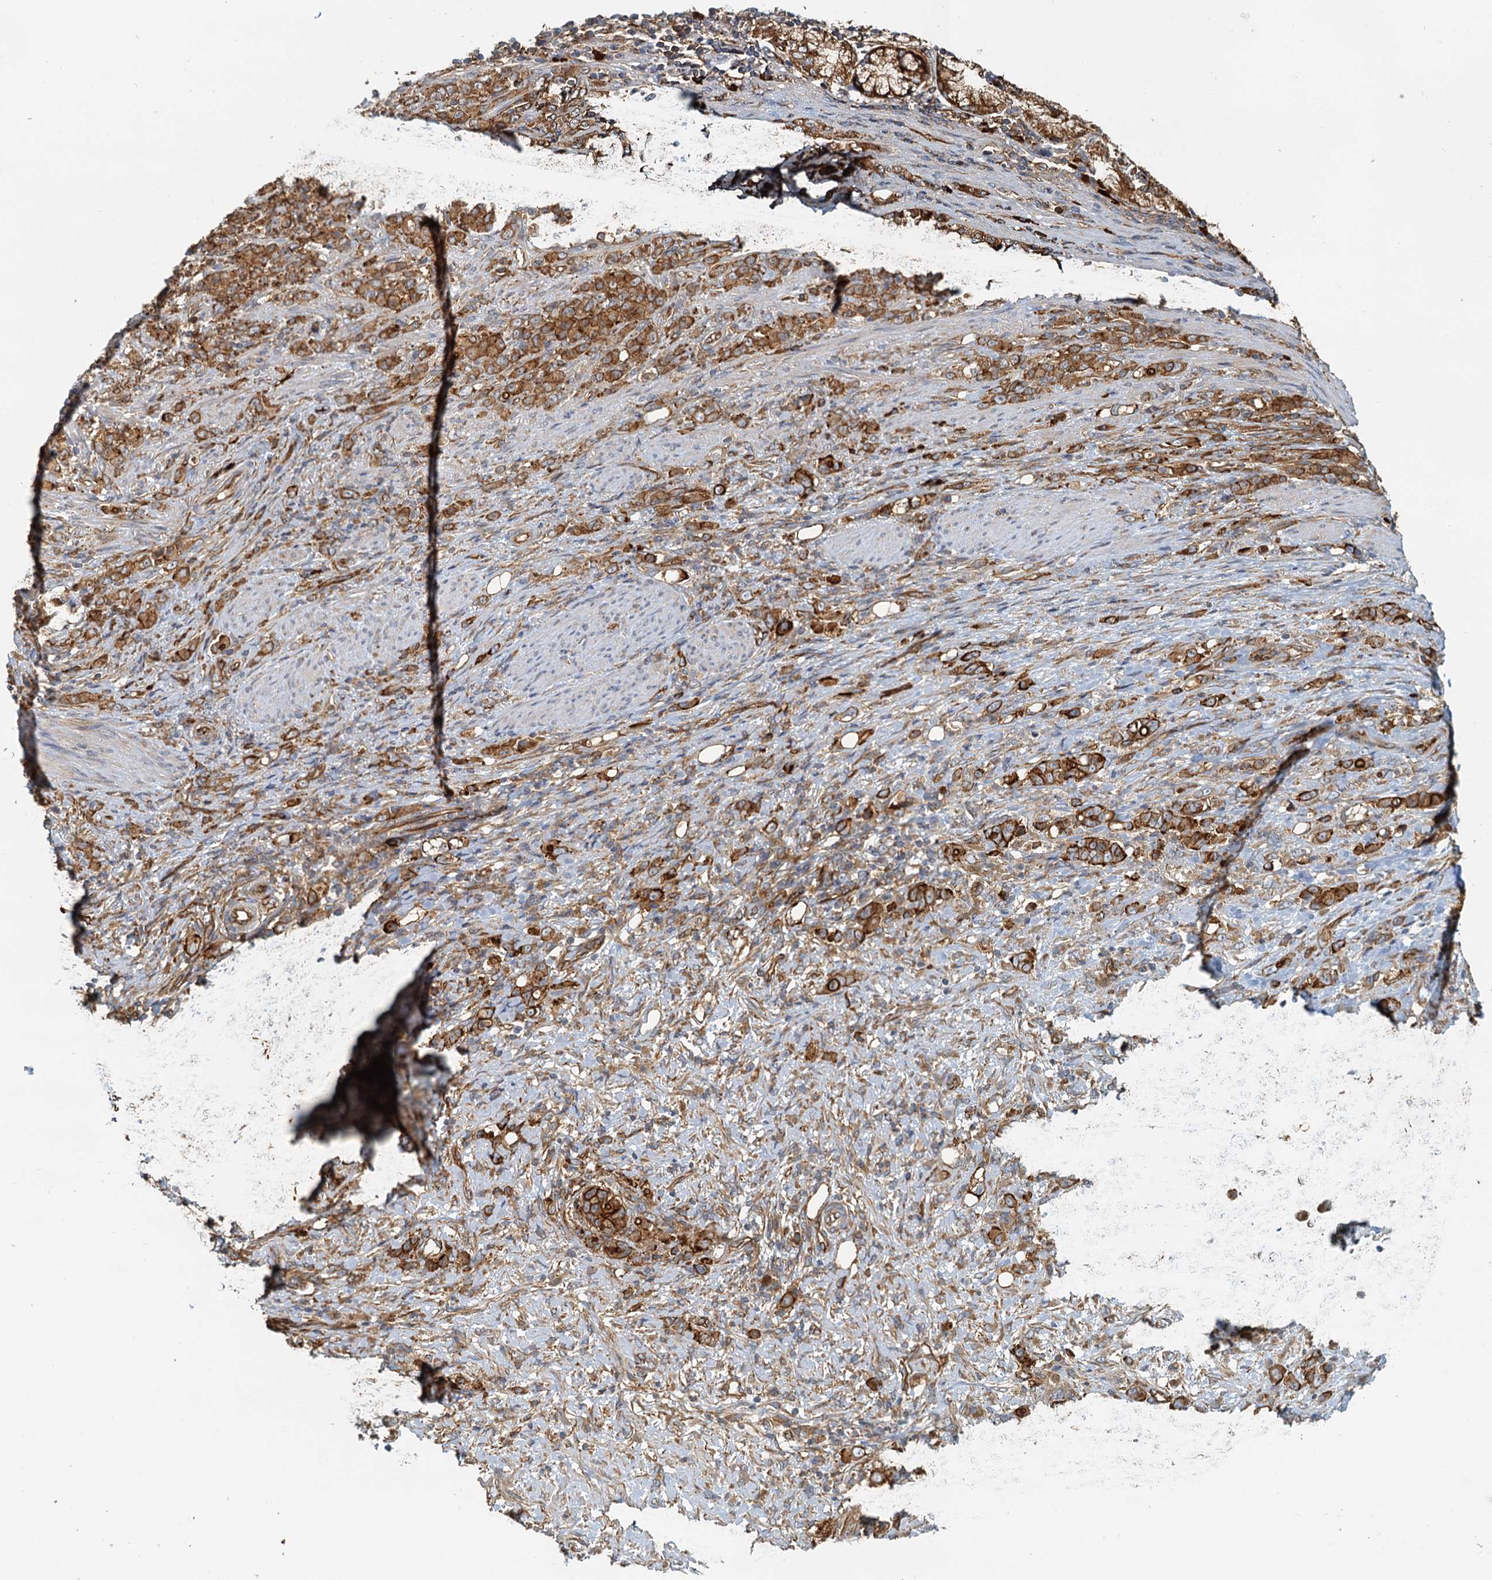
{"staining": {"intensity": "strong", "quantity": ">75%", "location": "cytoplasmic/membranous"}, "tissue": "stomach cancer", "cell_type": "Tumor cells", "image_type": "cancer", "snomed": [{"axis": "morphology", "description": "Adenocarcinoma, NOS"}, {"axis": "topography", "description": "Stomach"}], "caption": "About >75% of tumor cells in human stomach cancer show strong cytoplasmic/membranous protein positivity as visualized by brown immunohistochemical staining.", "gene": "NIPAL3", "patient": {"sex": "female", "age": 79}}